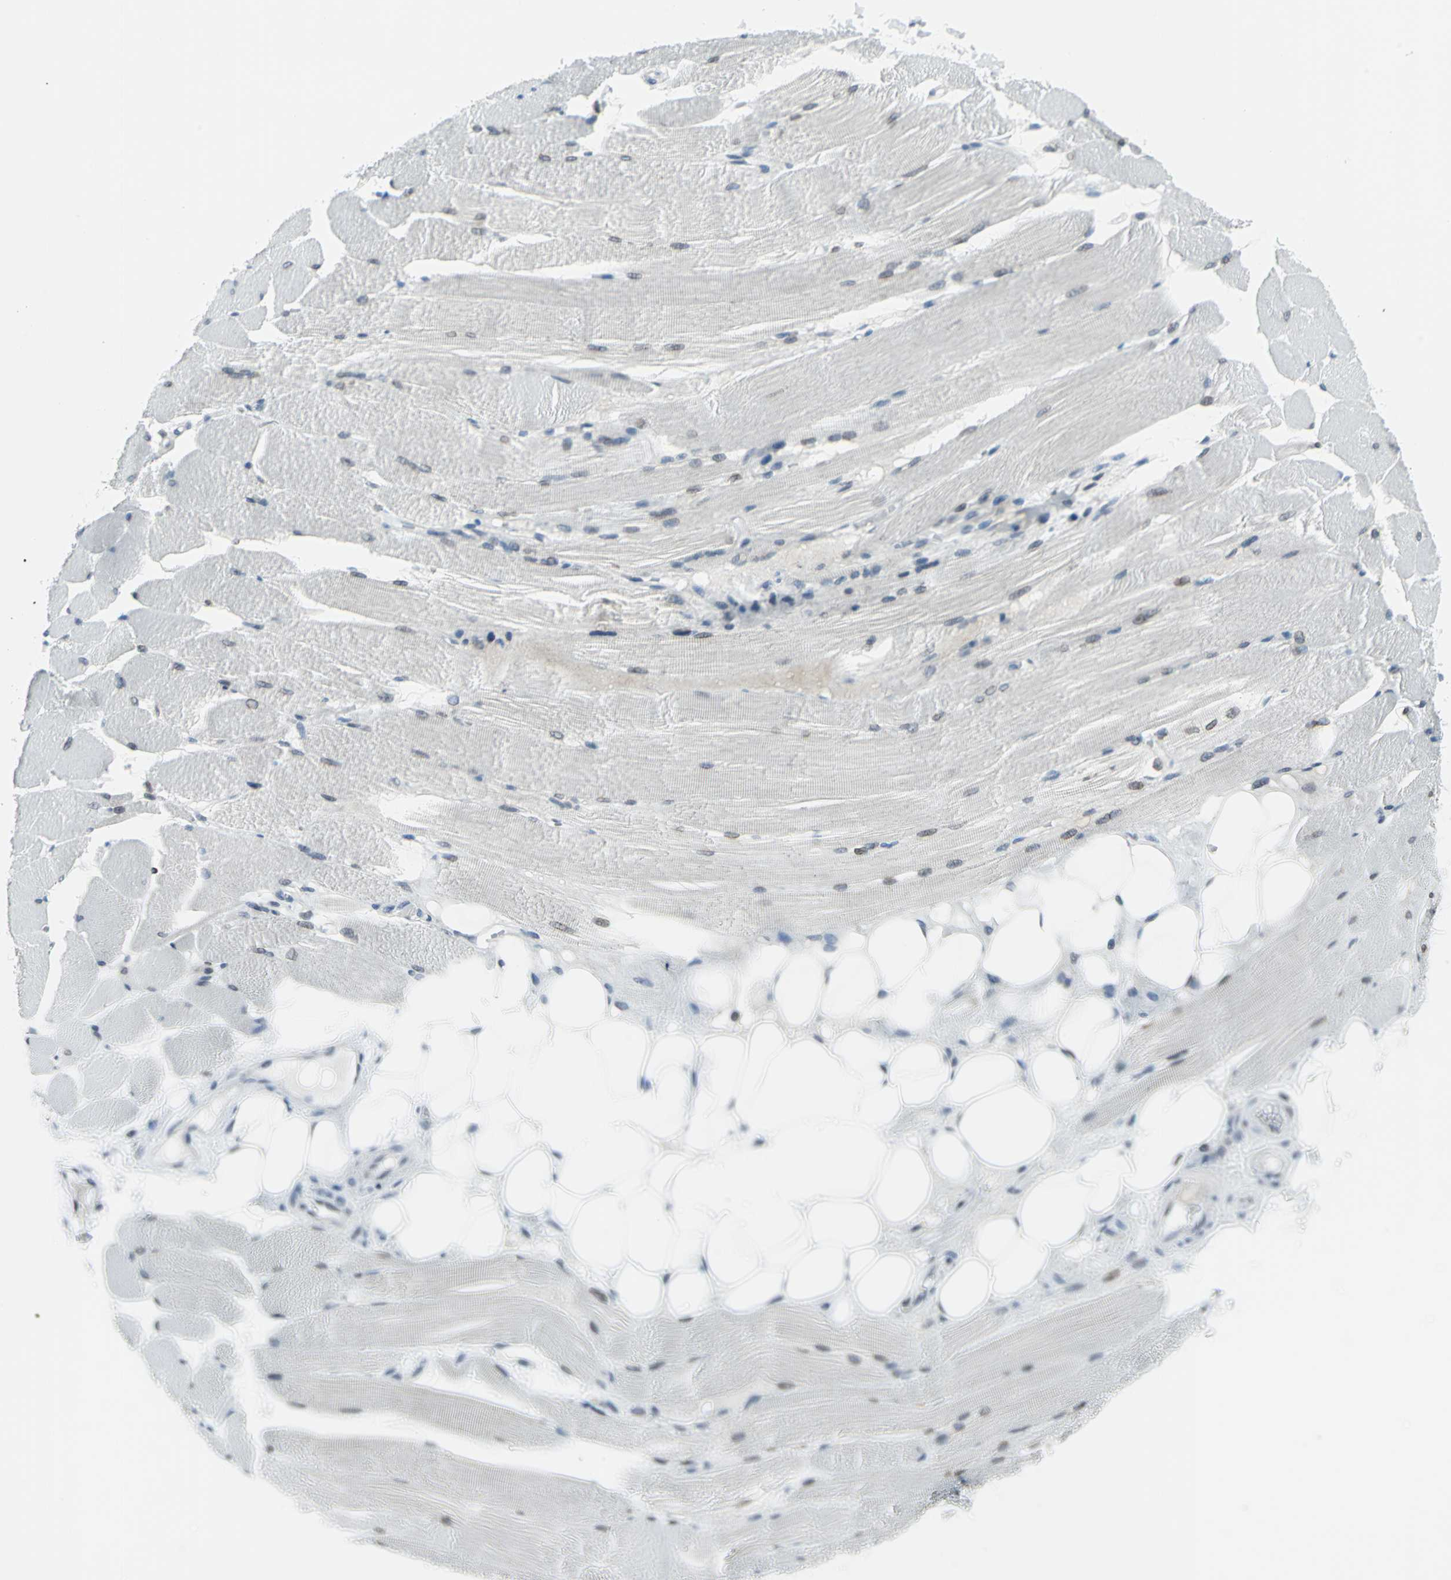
{"staining": {"intensity": "moderate", "quantity": "25%-75%", "location": "cytoplasmic/membranous,nuclear"}, "tissue": "skeletal muscle", "cell_type": "Myocytes", "image_type": "normal", "snomed": [{"axis": "morphology", "description": "Normal tissue, NOS"}, {"axis": "topography", "description": "Skeletal muscle"}, {"axis": "topography", "description": "Peripheral nerve tissue"}], "caption": "Protein staining displays moderate cytoplasmic/membranous,nuclear positivity in about 25%-75% of myocytes in normal skeletal muscle.", "gene": "SNUPN", "patient": {"sex": "female", "age": 84}}